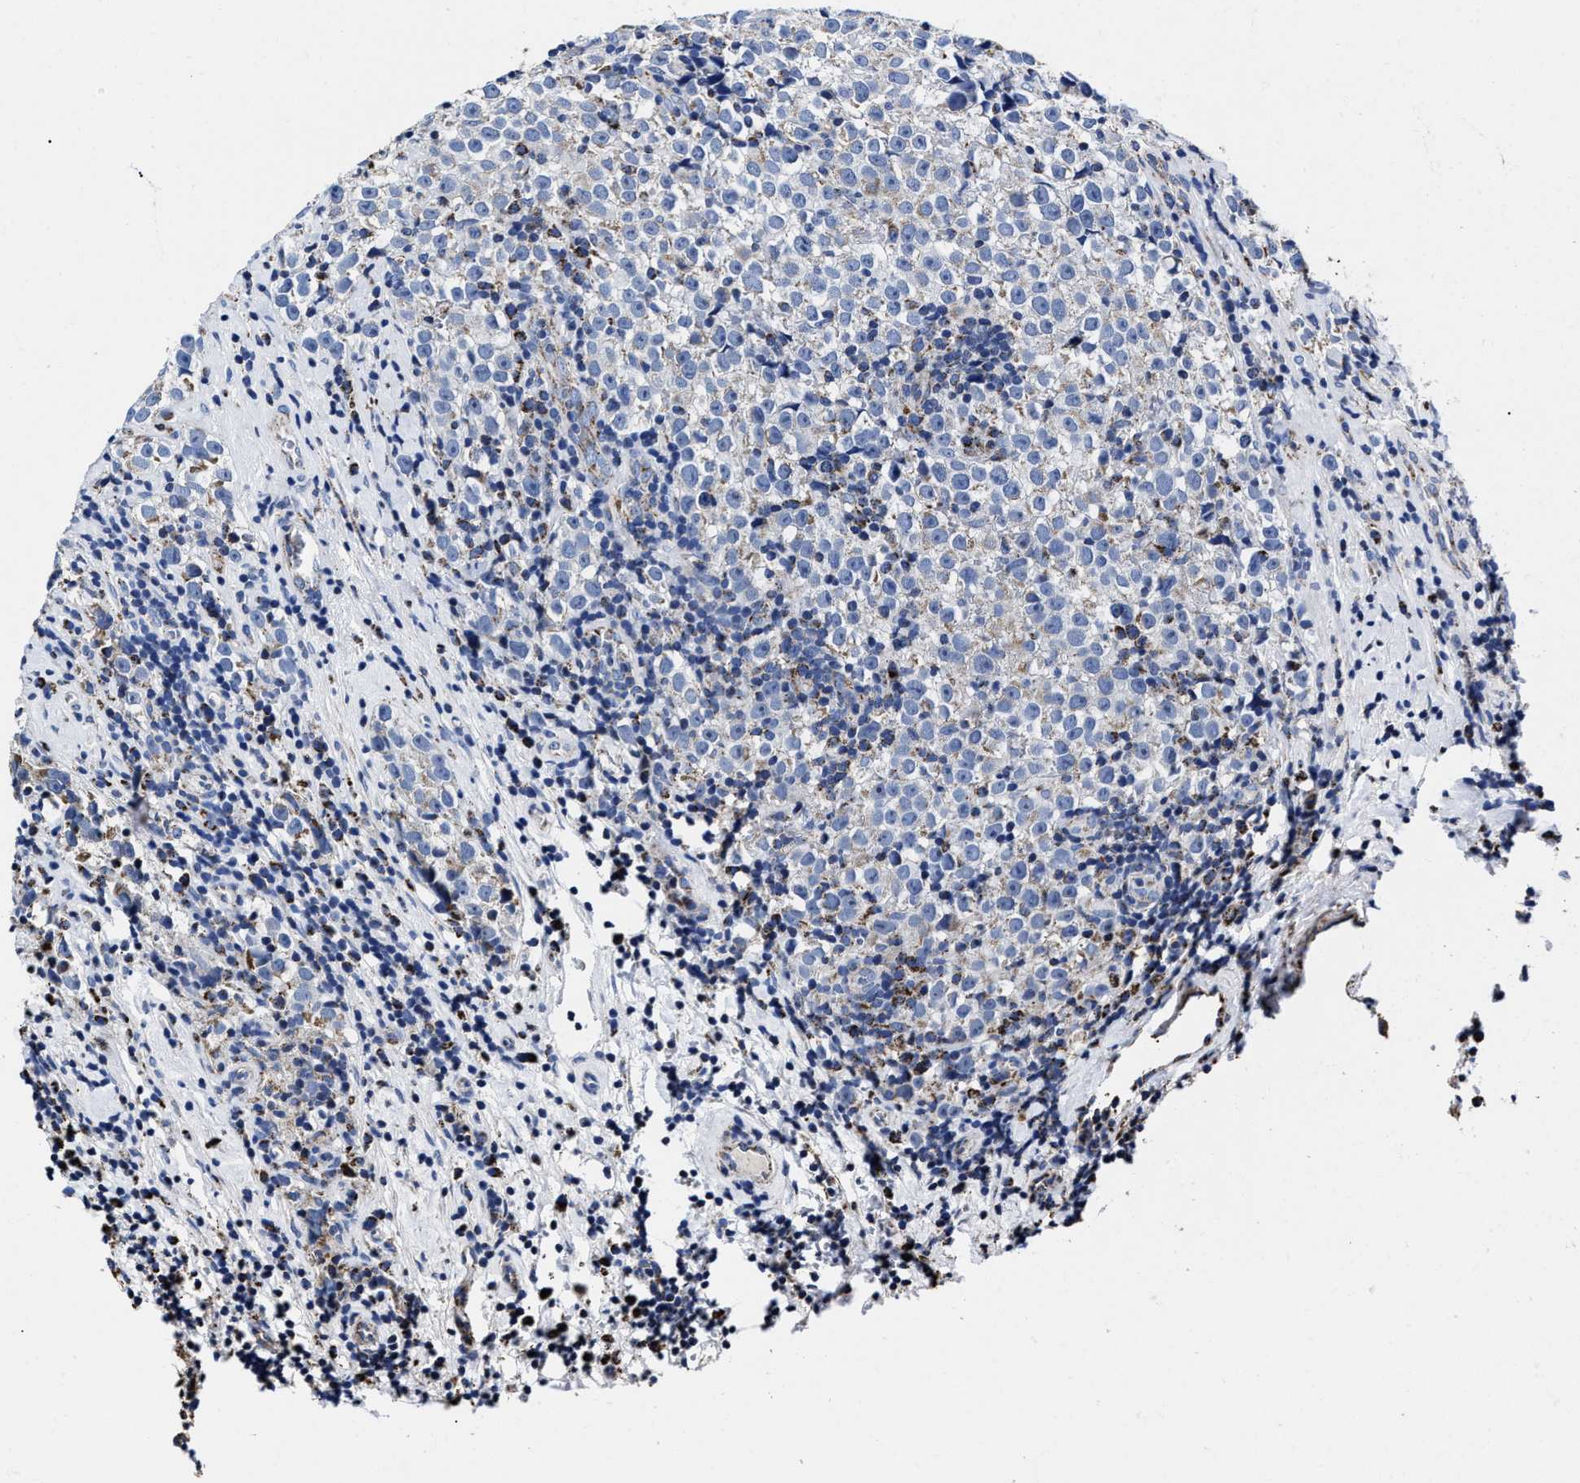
{"staining": {"intensity": "moderate", "quantity": "<25%", "location": "cytoplasmic/membranous"}, "tissue": "testis cancer", "cell_type": "Tumor cells", "image_type": "cancer", "snomed": [{"axis": "morphology", "description": "Normal tissue, NOS"}, {"axis": "morphology", "description": "Seminoma, NOS"}, {"axis": "topography", "description": "Testis"}], "caption": "Immunohistochemistry (DAB) staining of human testis cancer exhibits moderate cytoplasmic/membranous protein expression in approximately <25% of tumor cells. (Brightfield microscopy of DAB IHC at high magnification).", "gene": "HINT2", "patient": {"sex": "male", "age": 43}}